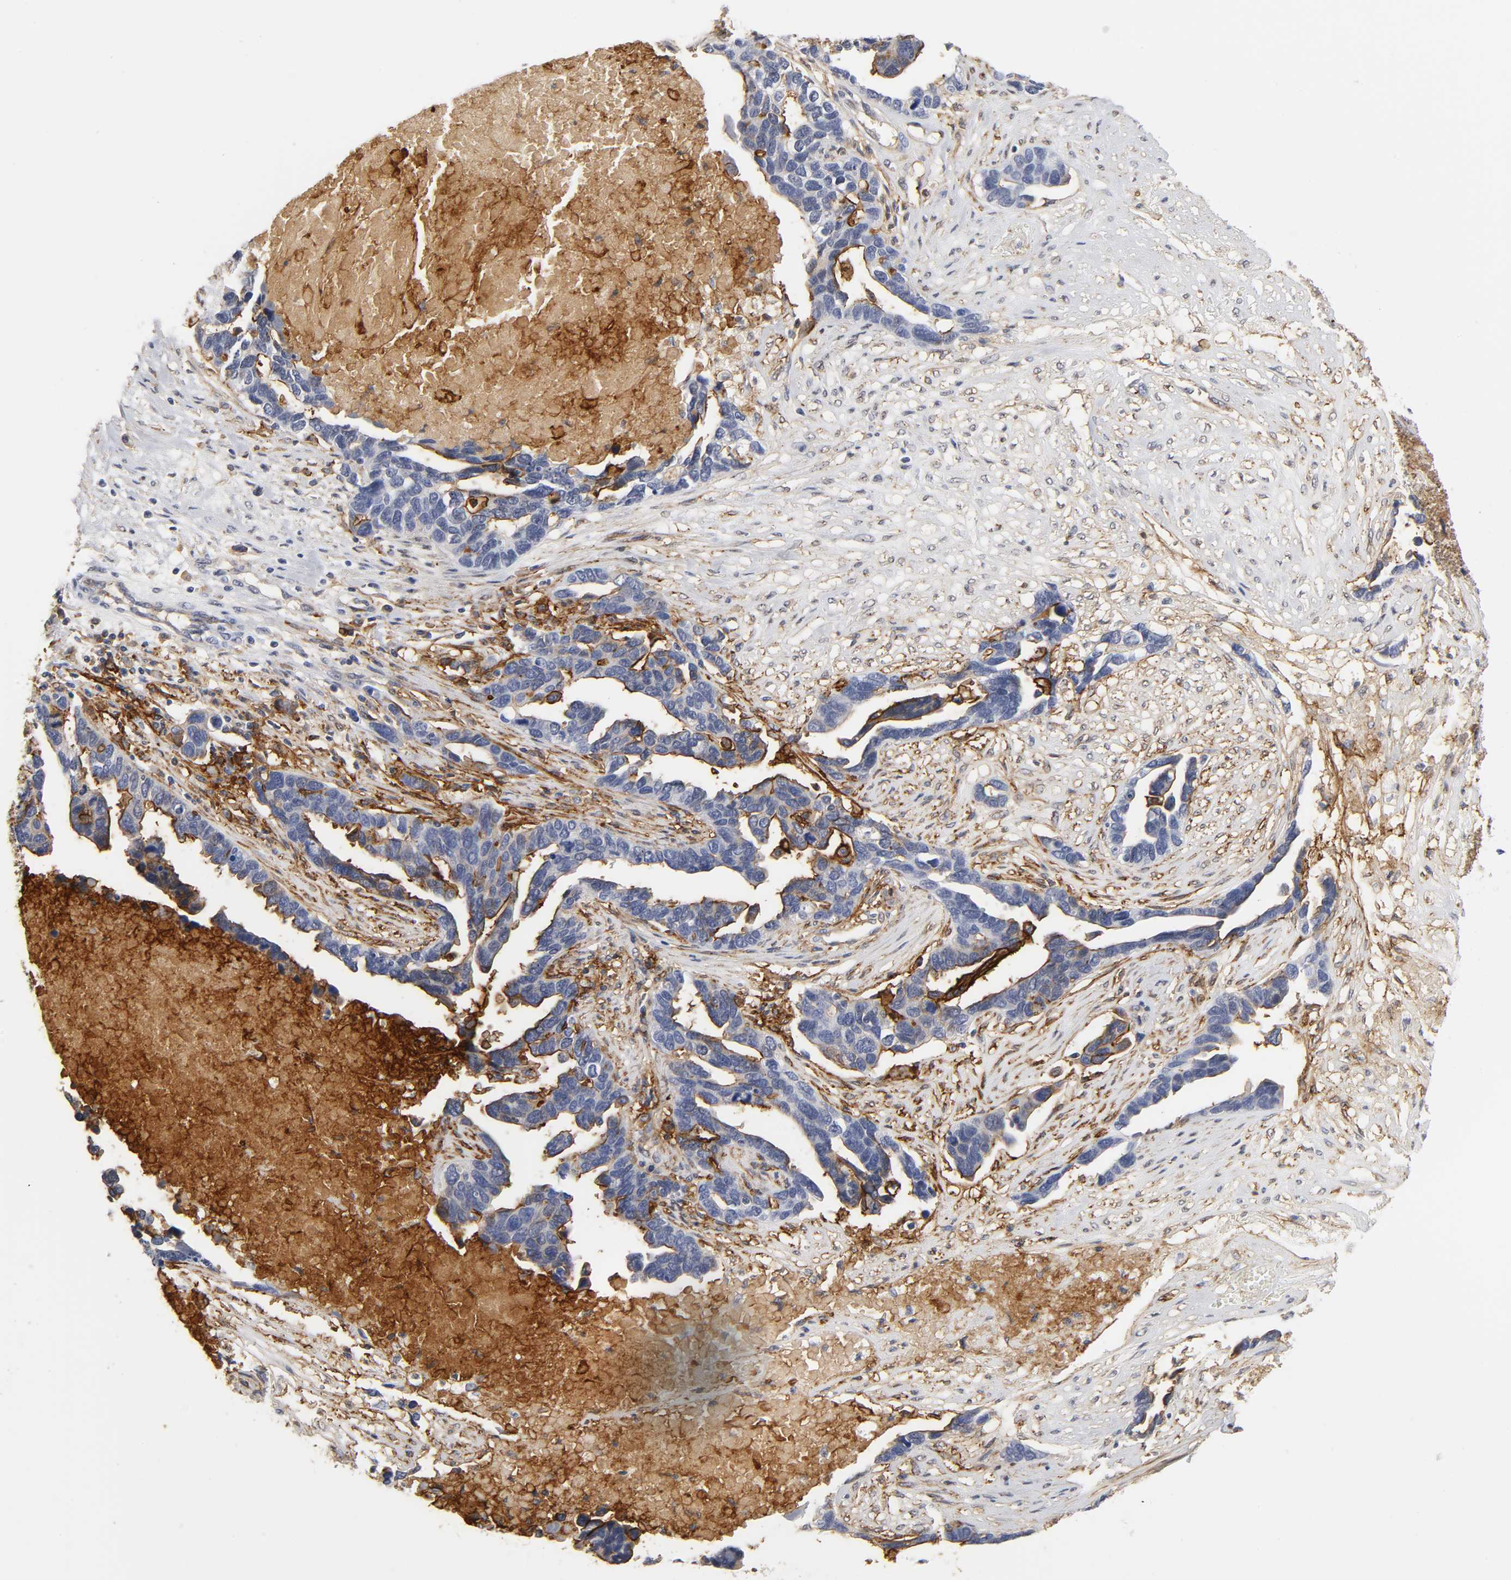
{"staining": {"intensity": "strong", "quantity": "25%-75%", "location": "cytoplasmic/membranous"}, "tissue": "ovarian cancer", "cell_type": "Tumor cells", "image_type": "cancer", "snomed": [{"axis": "morphology", "description": "Cystadenocarcinoma, serous, NOS"}, {"axis": "topography", "description": "Ovary"}], "caption": "The histopathology image demonstrates immunohistochemical staining of serous cystadenocarcinoma (ovarian). There is strong cytoplasmic/membranous positivity is appreciated in about 25%-75% of tumor cells.", "gene": "ICAM1", "patient": {"sex": "female", "age": 54}}